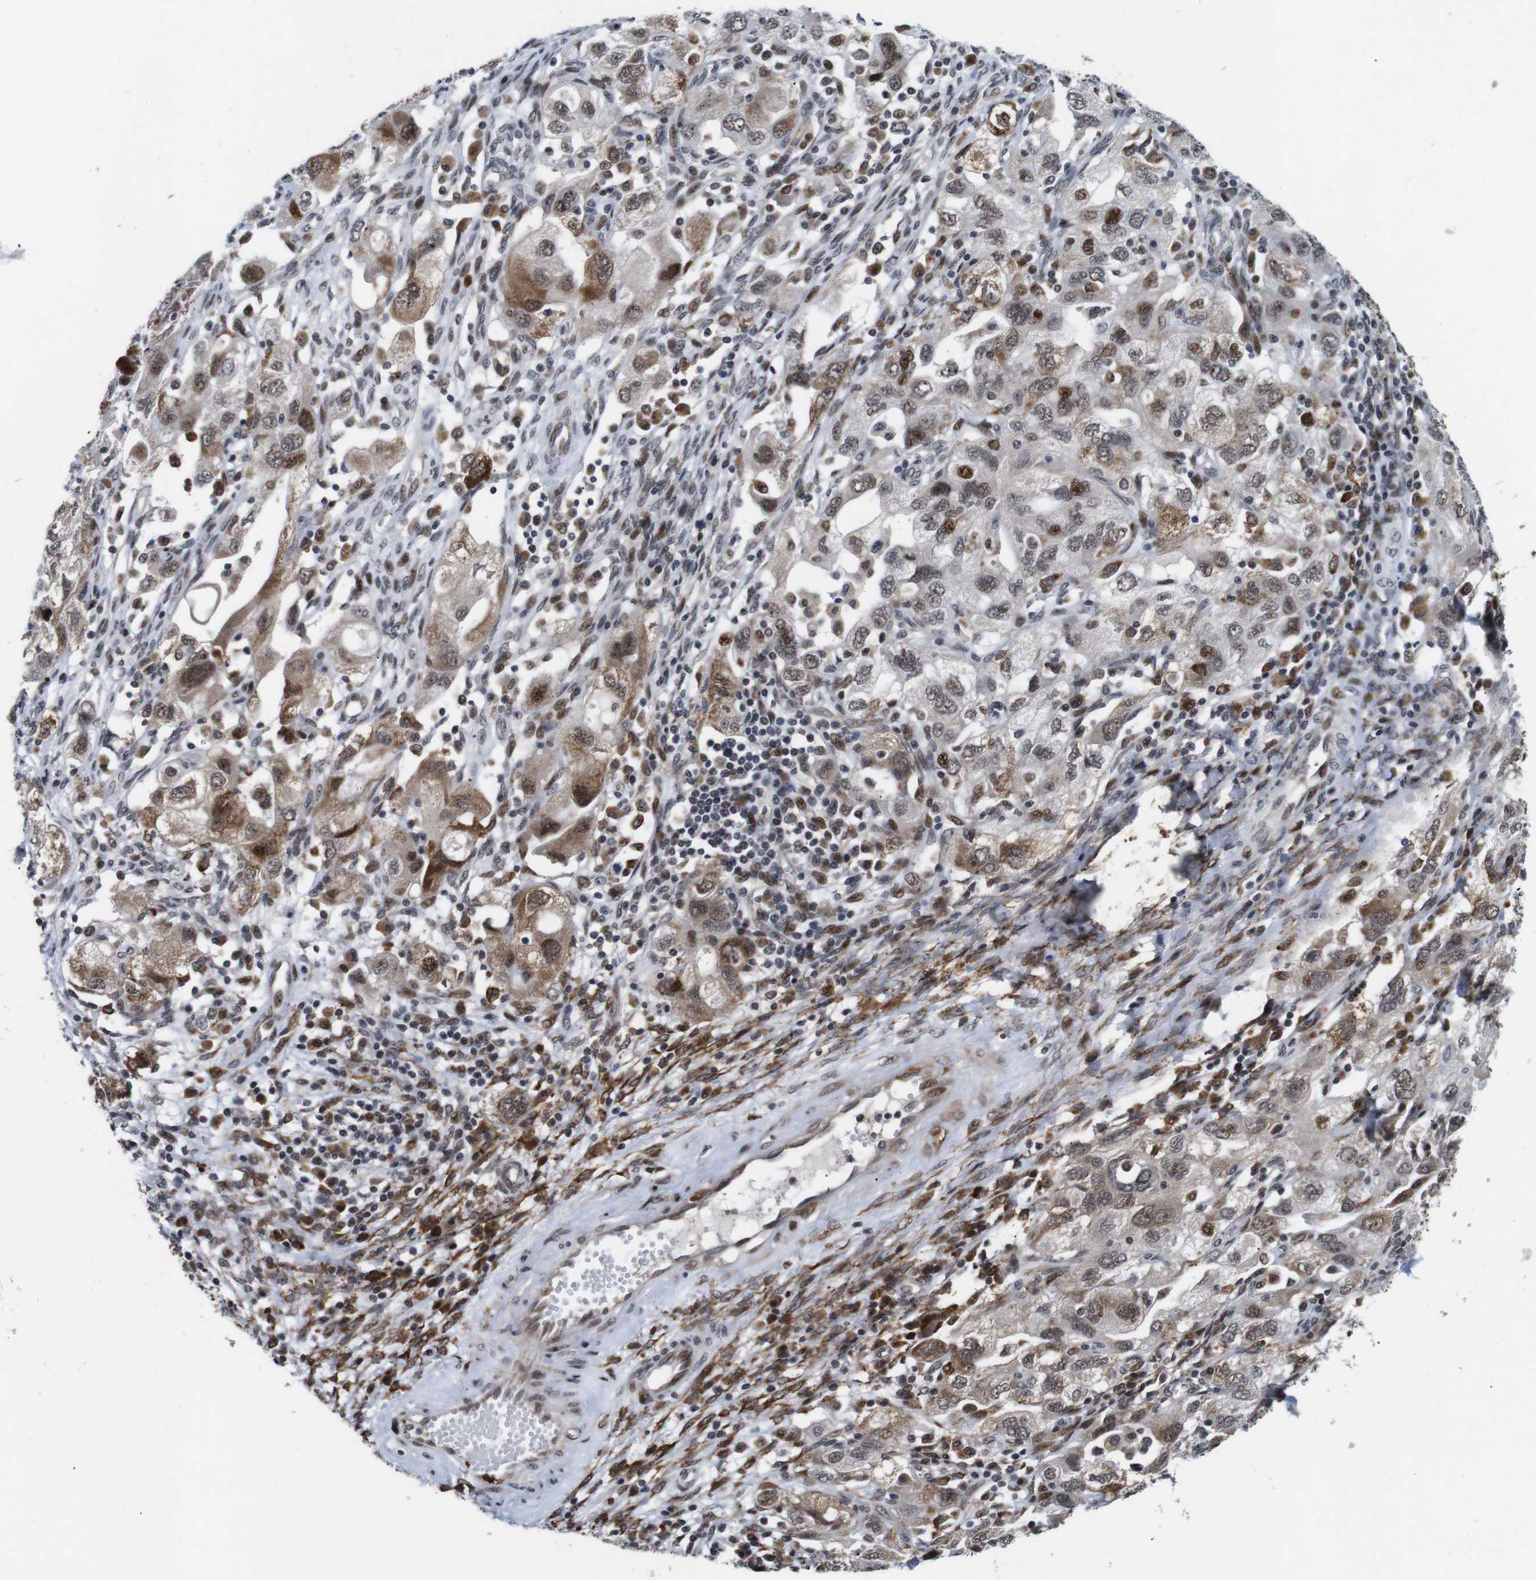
{"staining": {"intensity": "moderate", "quantity": ">75%", "location": "cytoplasmic/membranous,nuclear"}, "tissue": "ovarian cancer", "cell_type": "Tumor cells", "image_type": "cancer", "snomed": [{"axis": "morphology", "description": "Carcinoma, NOS"}, {"axis": "morphology", "description": "Cystadenocarcinoma, serous, NOS"}, {"axis": "topography", "description": "Ovary"}], "caption": "Human ovarian serous cystadenocarcinoma stained for a protein (brown) displays moderate cytoplasmic/membranous and nuclear positive expression in about >75% of tumor cells.", "gene": "EIF4G1", "patient": {"sex": "female", "age": 69}}